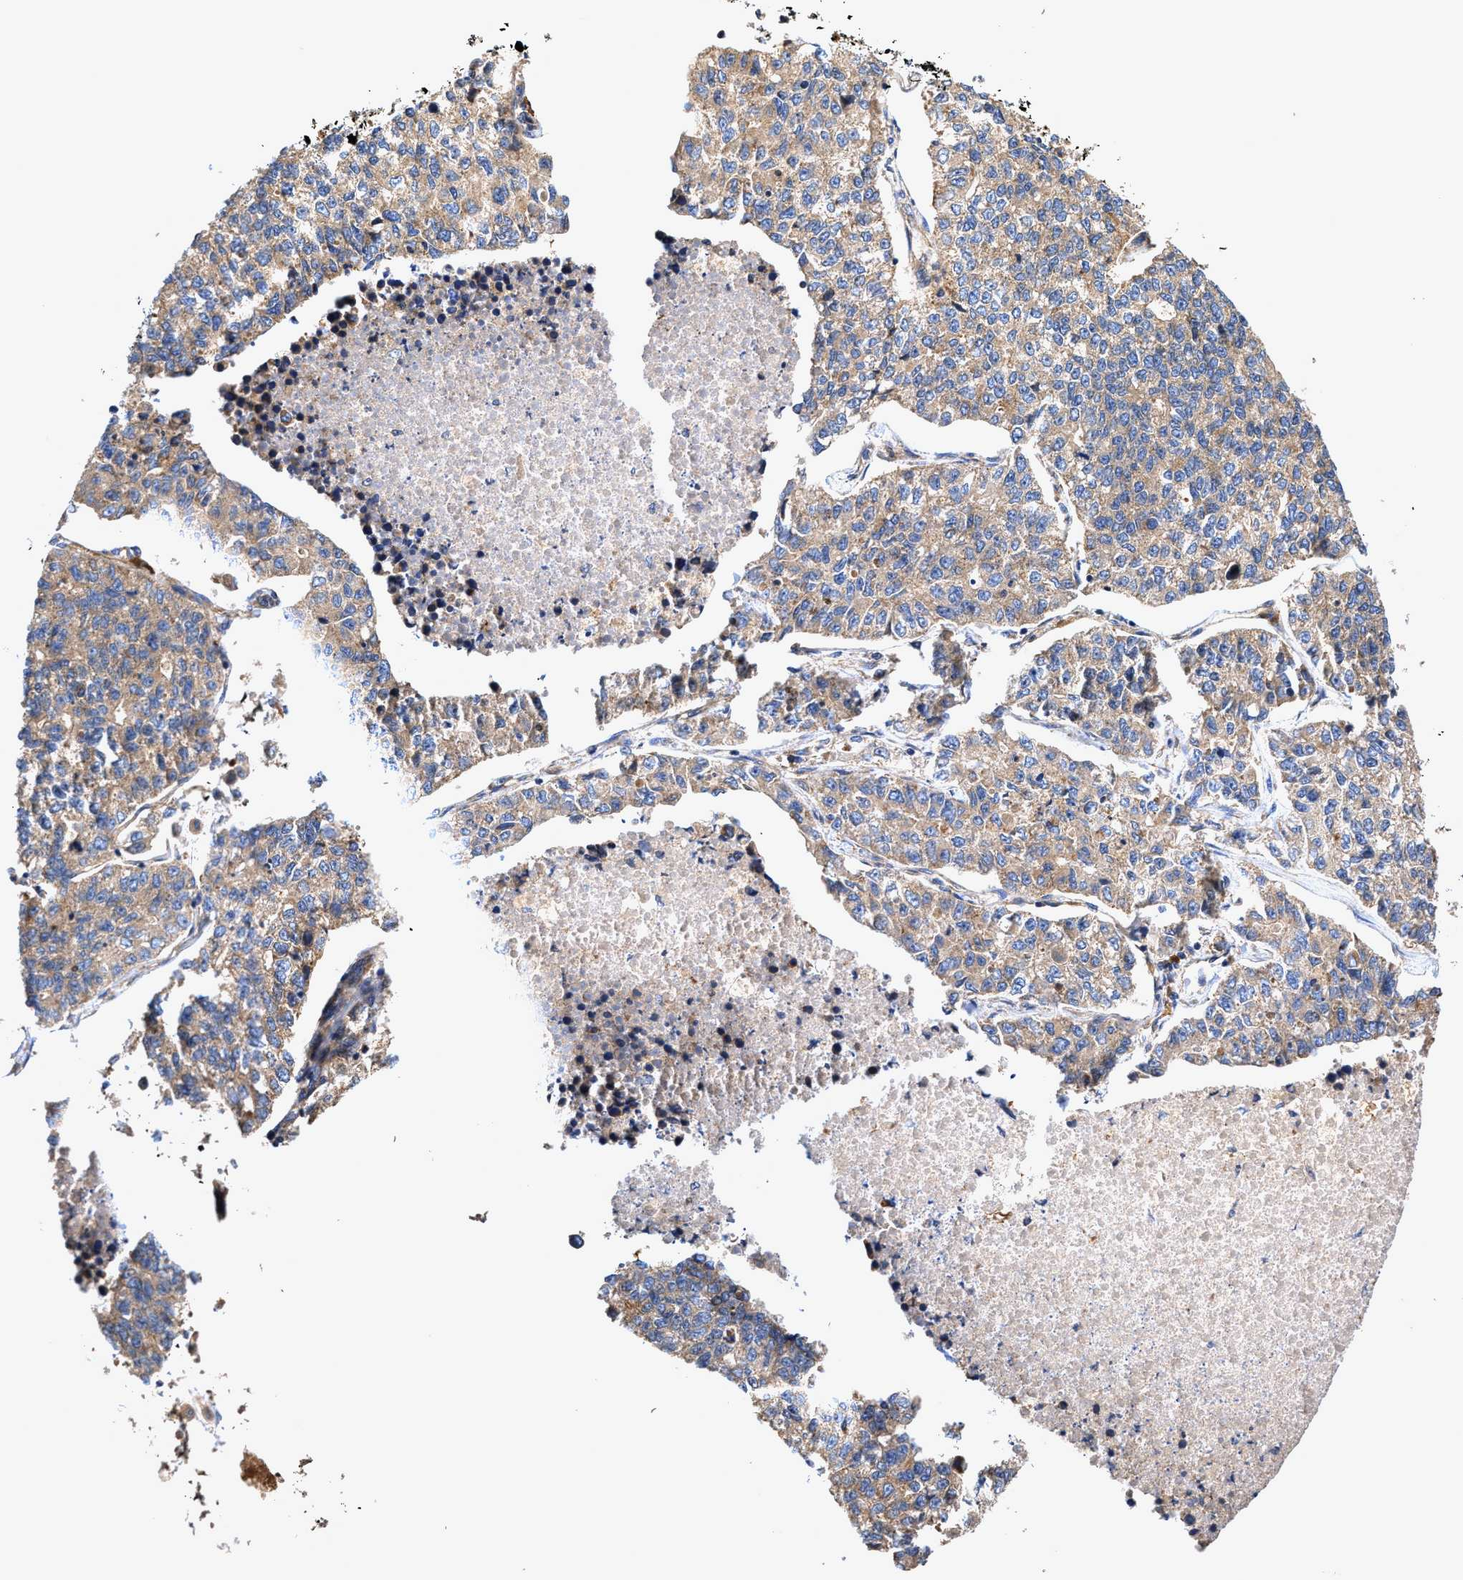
{"staining": {"intensity": "moderate", "quantity": ">75%", "location": "cytoplasmic/membranous"}, "tissue": "lung cancer", "cell_type": "Tumor cells", "image_type": "cancer", "snomed": [{"axis": "morphology", "description": "Adenocarcinoma, NOS"}, {"axis": "topography", "description": "Lung"}], "caption": "IHC (DAB) staining of lung adenocarcinoma shows moderate cytoplasmic/membranous protein staining in approximately >75% of tumor cells.", "gene": "EFNA4", "patient": {"sex": "male", "age": 49}}